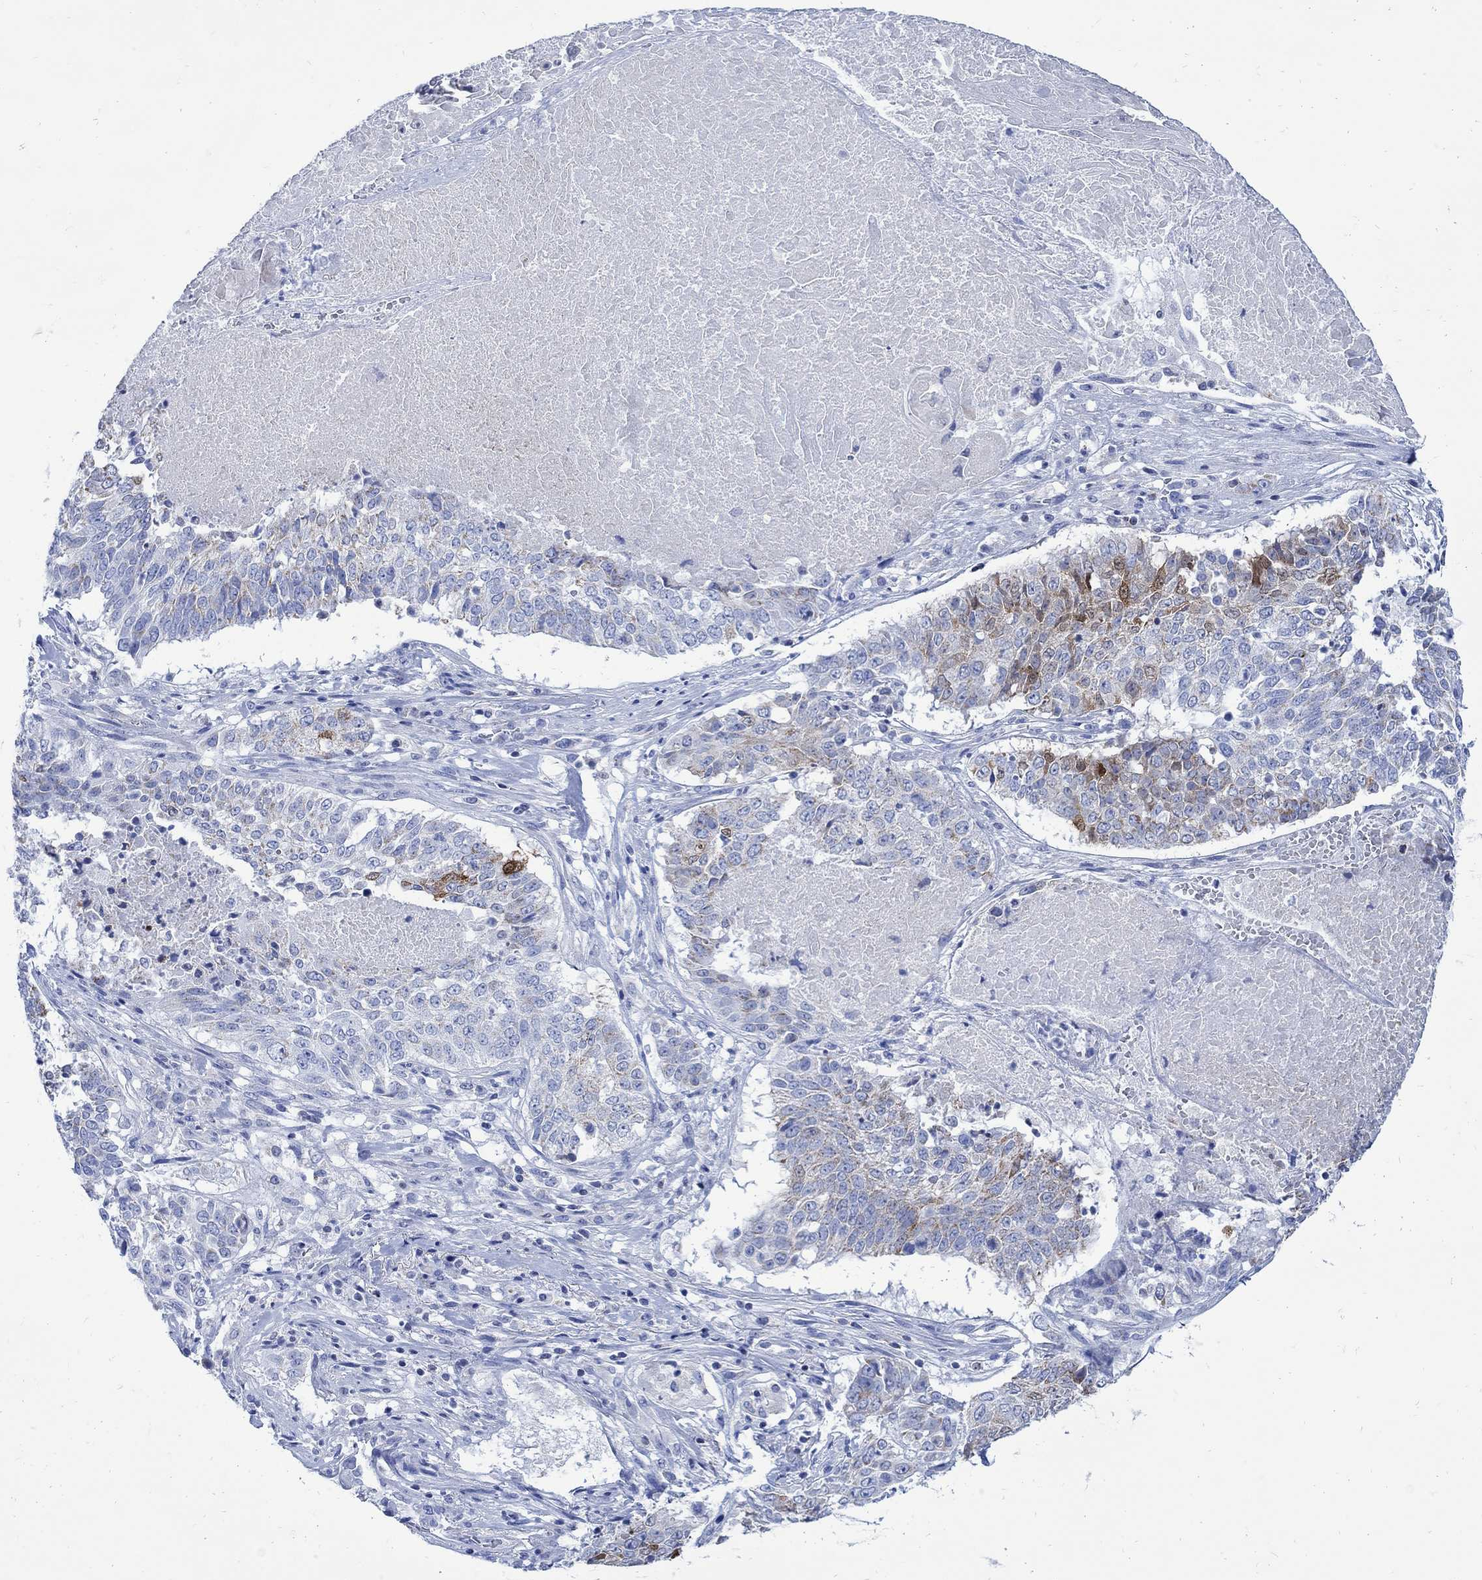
{"staining": {"intensity": "moderate", "quantity": "<25%", "location": "cytoplasmic/membranous"}, "tissue": "lung cancer", "cell_type": "Tumor cells", "image_type": "cancer", "snomed": [{"axis": "morphology", "description": "Squamous cell carcinoma, NOS"}, {"axis": "topography", "description": "Lung"}], "caption": "Lung squamous cell carcinoma stained with DAB (3,3'-diaminobenzidine) immunohistochemistry reveals low levels of moderate cytoplasmic/membranous expression in about <25% of tumor cells.", "gene": "CPLX2", "patient": {"sex": "male", "age": 64}}